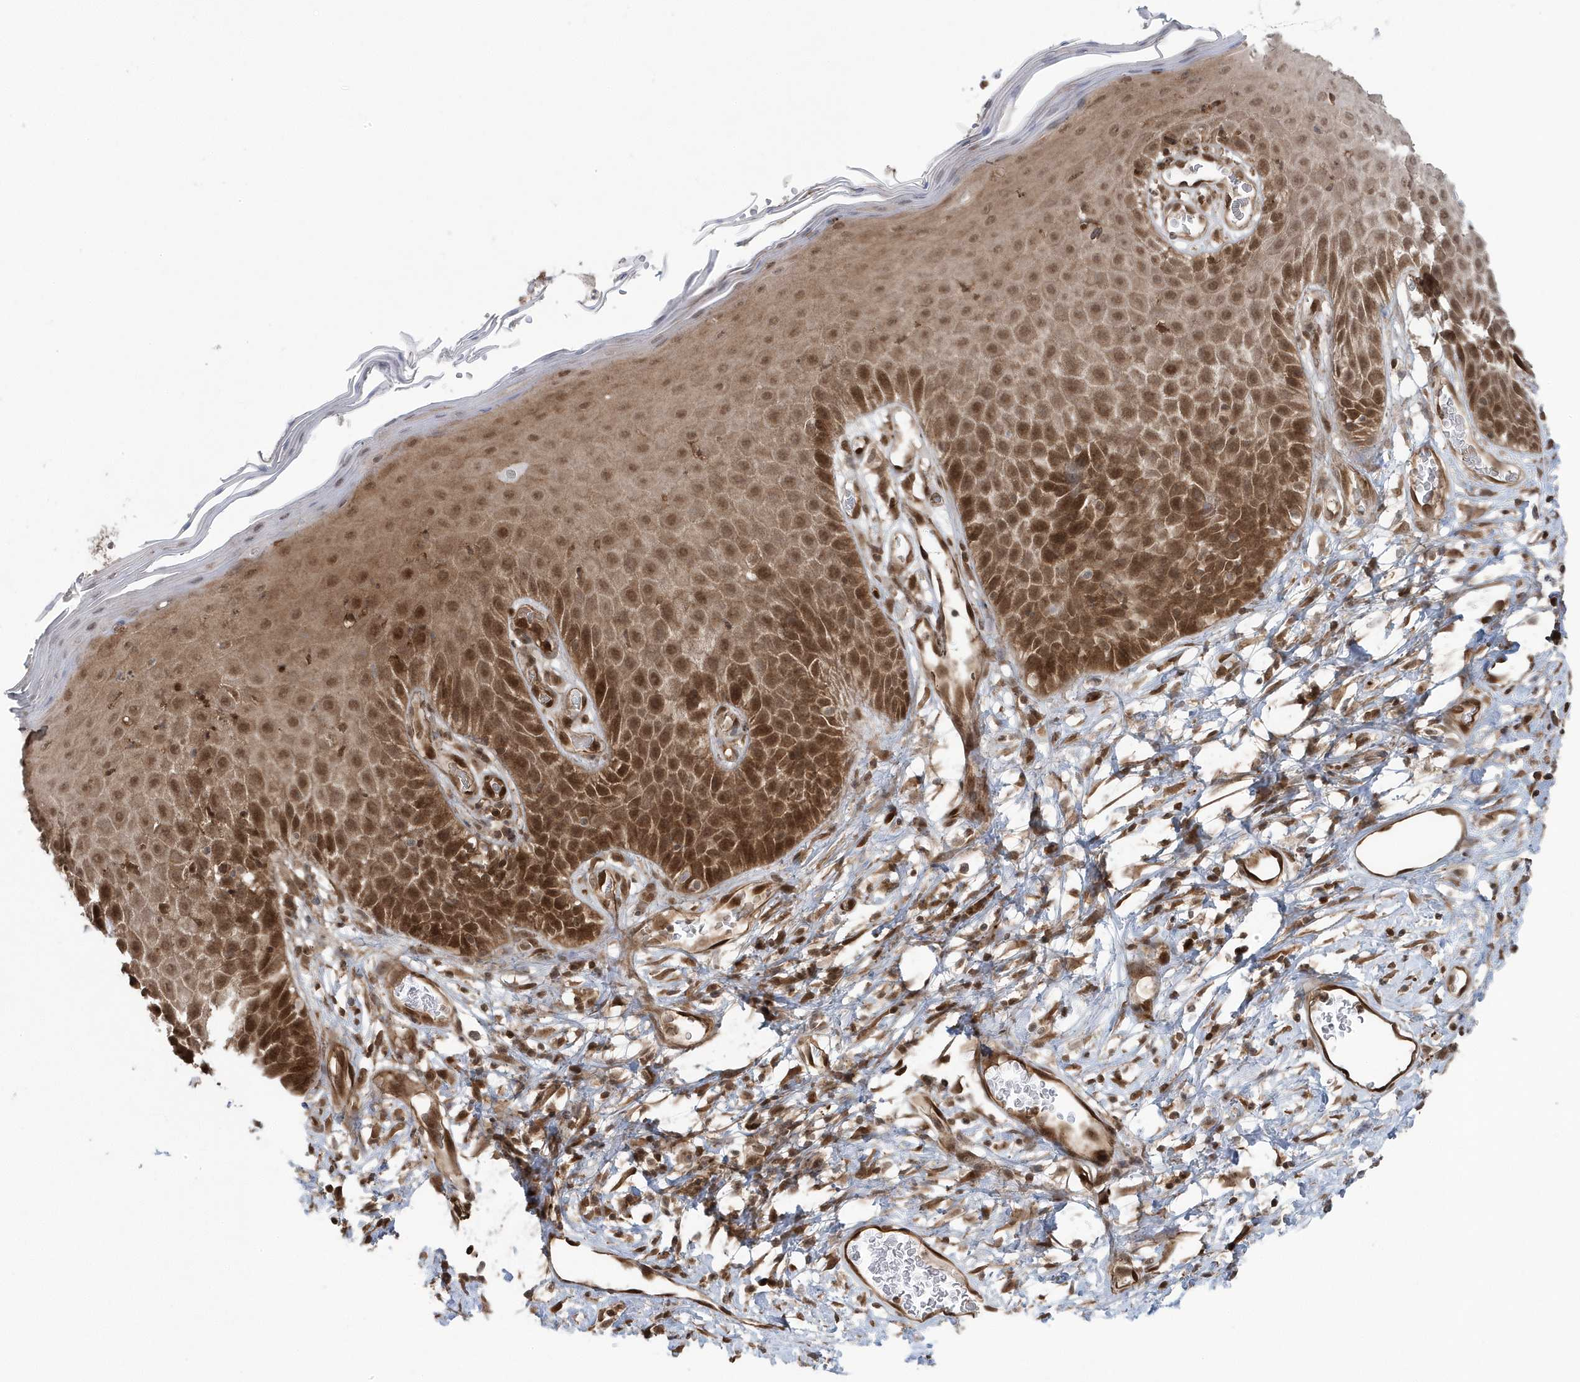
{"staining": {"intensity": "moderate", "quantity": ">75%", "location": "cytoplasmic/membranous,nuclear"}, "tissue": "skin", "cell_type": "Epidermal cells", "image_type": "normal", "snomed": [{"axis": "morphology", "description": "Normal tissue, NOS"}, {"axis": "topography", "description": "Vulva"}], "caption": "About >75% of epidermal cells in normal skin reveal moderate cytoplasmic/membranous,nuclear protein staining as visualized by brown immunohistochemical staining.", "gene": "MAPK1IP1L", "patient": {"sex": "female", "age": 68}}